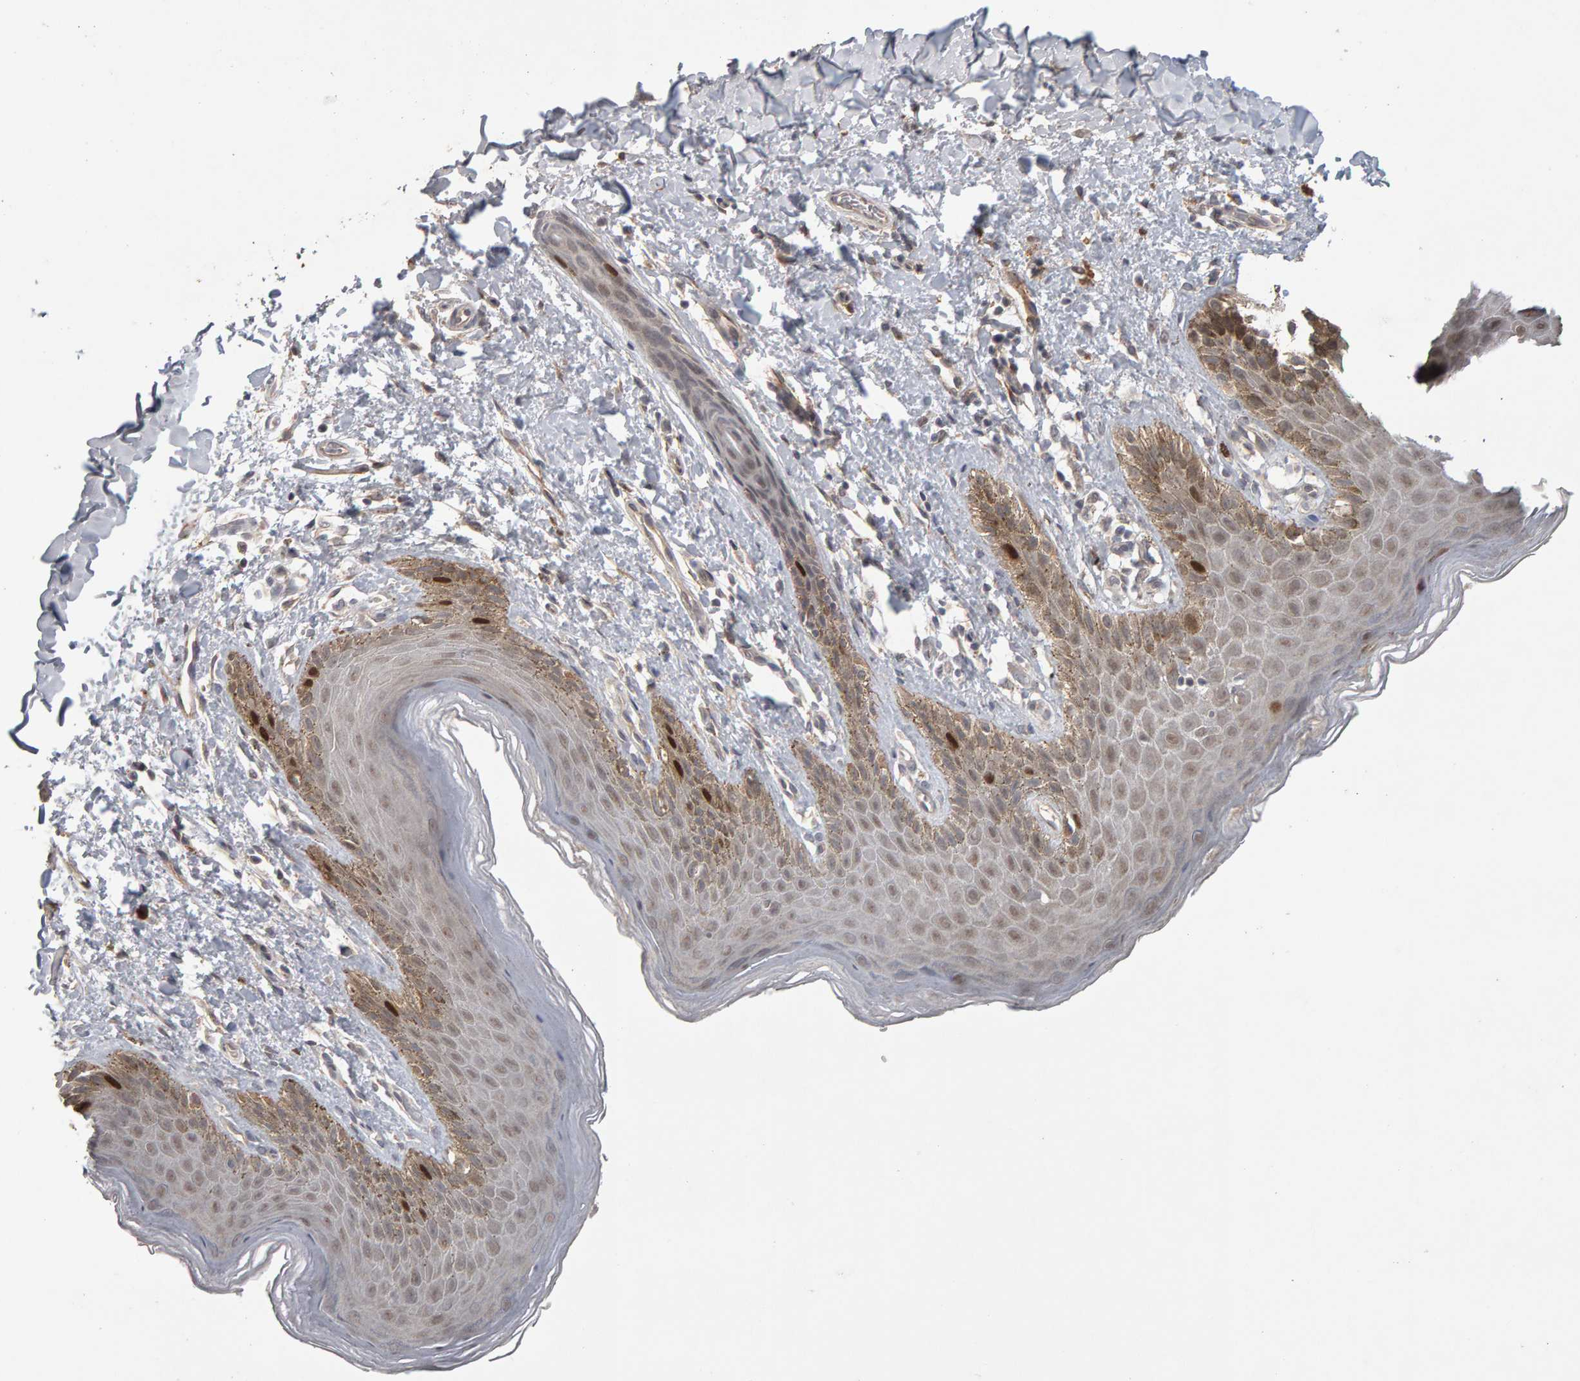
{"staining": {"intensity": "strong", "quantity": "<25%", "location": "nuclear"}, "tissue": "skin", "cell_type": "Epidermal cells", "image_type": "normal", "snomed": [{"axis": "morphology", "description": "Normal tissue, NOS"}, {"axis": "topography", "description": "Anal"}, {"axis": "topography", "description": "Peripheral nerve tissue"}], "caption": "This is a histology image of immunohistochemistry (IHC) staining of benign skin, which shows strong staining in the nuclear of epidermal cells.", "gene": "CDCA5", "patient": {"sex": "male", "age": 44}}